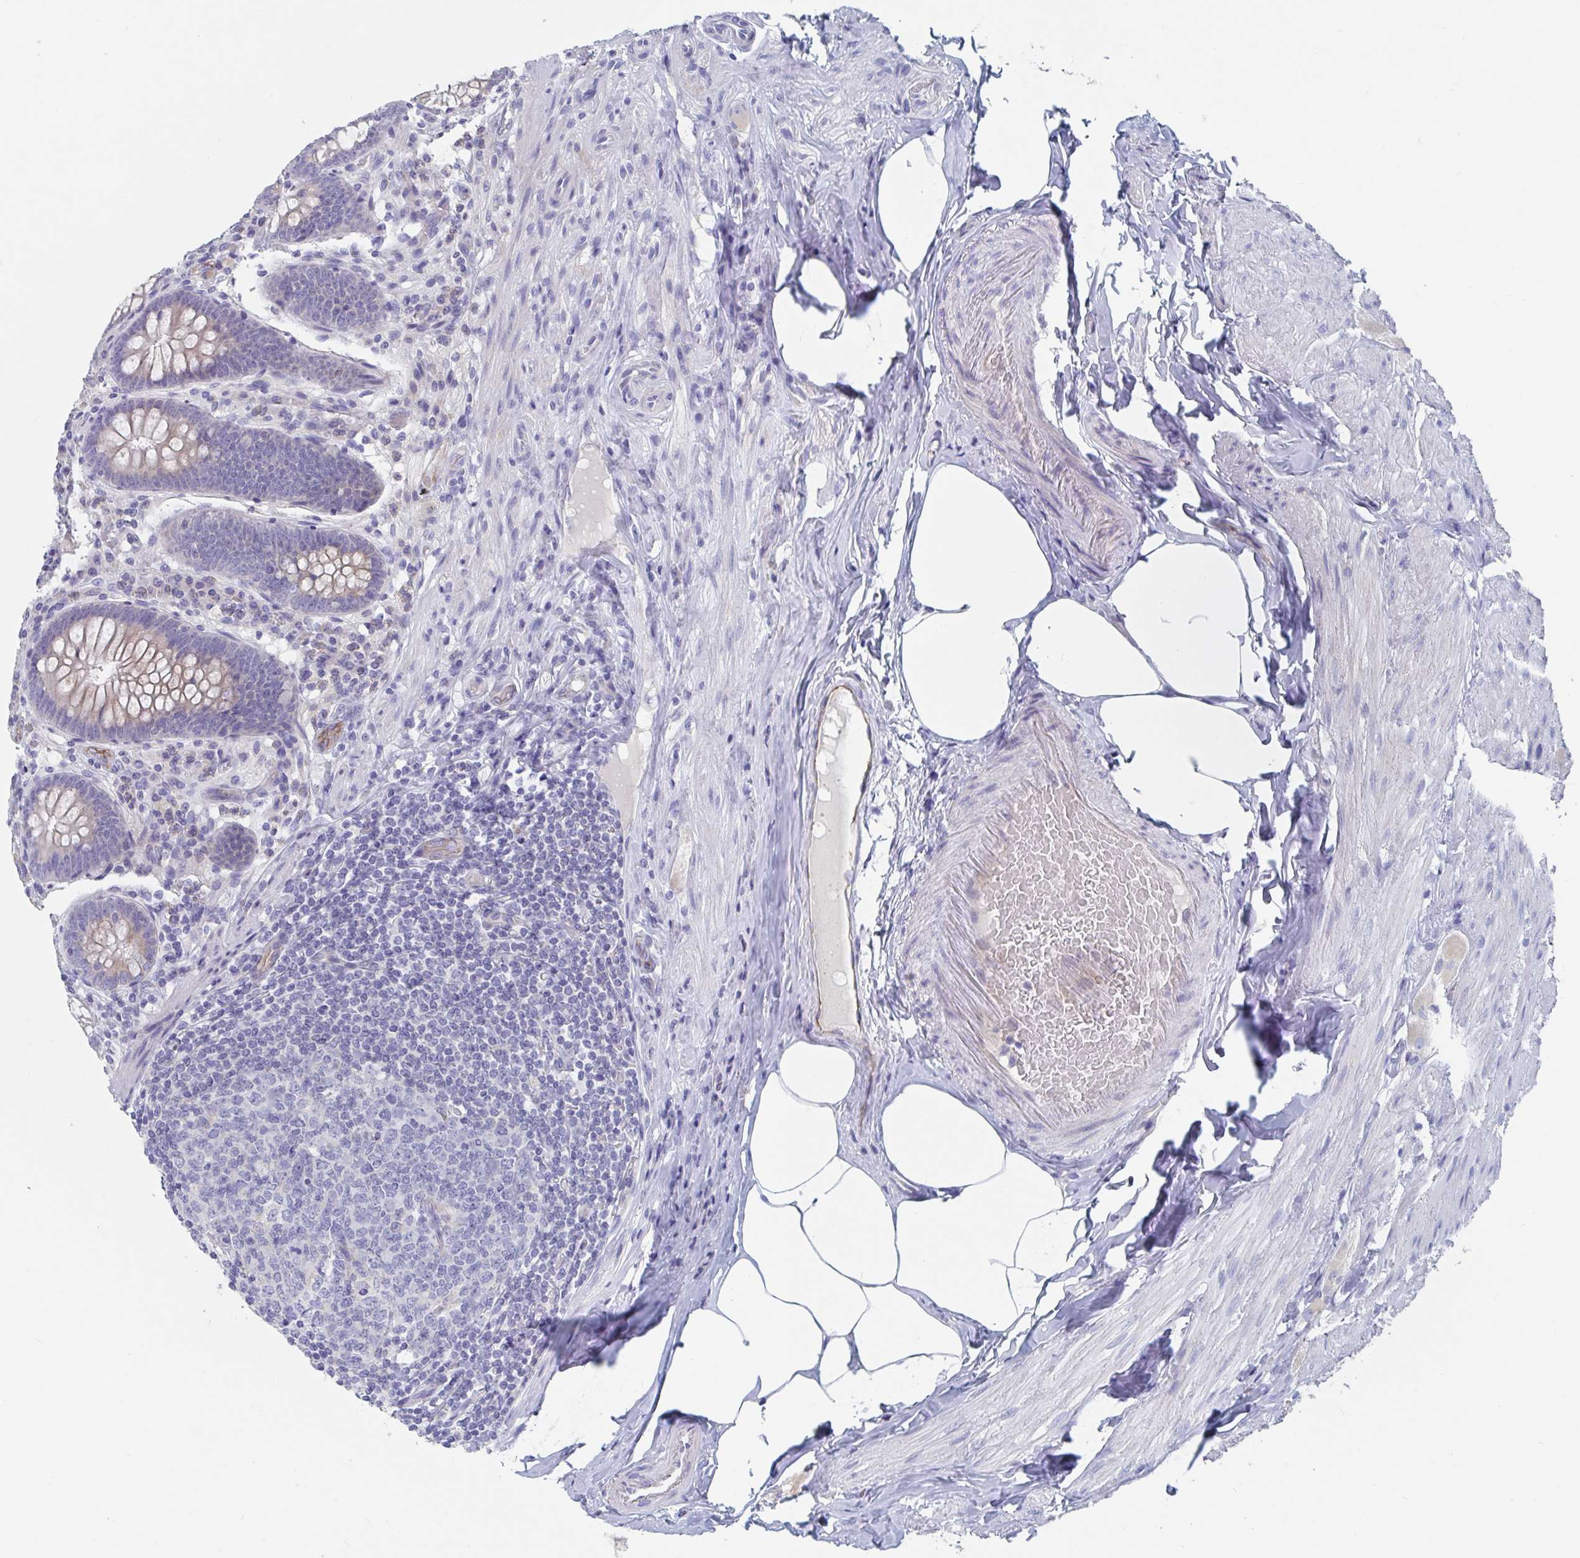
{"staining": {"intensity": "weak", "quantity": "<25%", "location": "cytoplasmic/membranous"}, "tissue": "appendix", "cell_type": "Glandular cells", "image_type": "normal", "snomed": [{"axis": "morphology", "description": "Normal tissue, NOS"}, {"axis": "topography", "description": "Appendix"}], "caption": "DAB (3,3'-diaminobenzidine) immunohistochemical staining of benign appendix exhibits no significant expression in glandular cells.", "gene": "ABHD16A", "patient": {"sex": "male", "age": 71}}